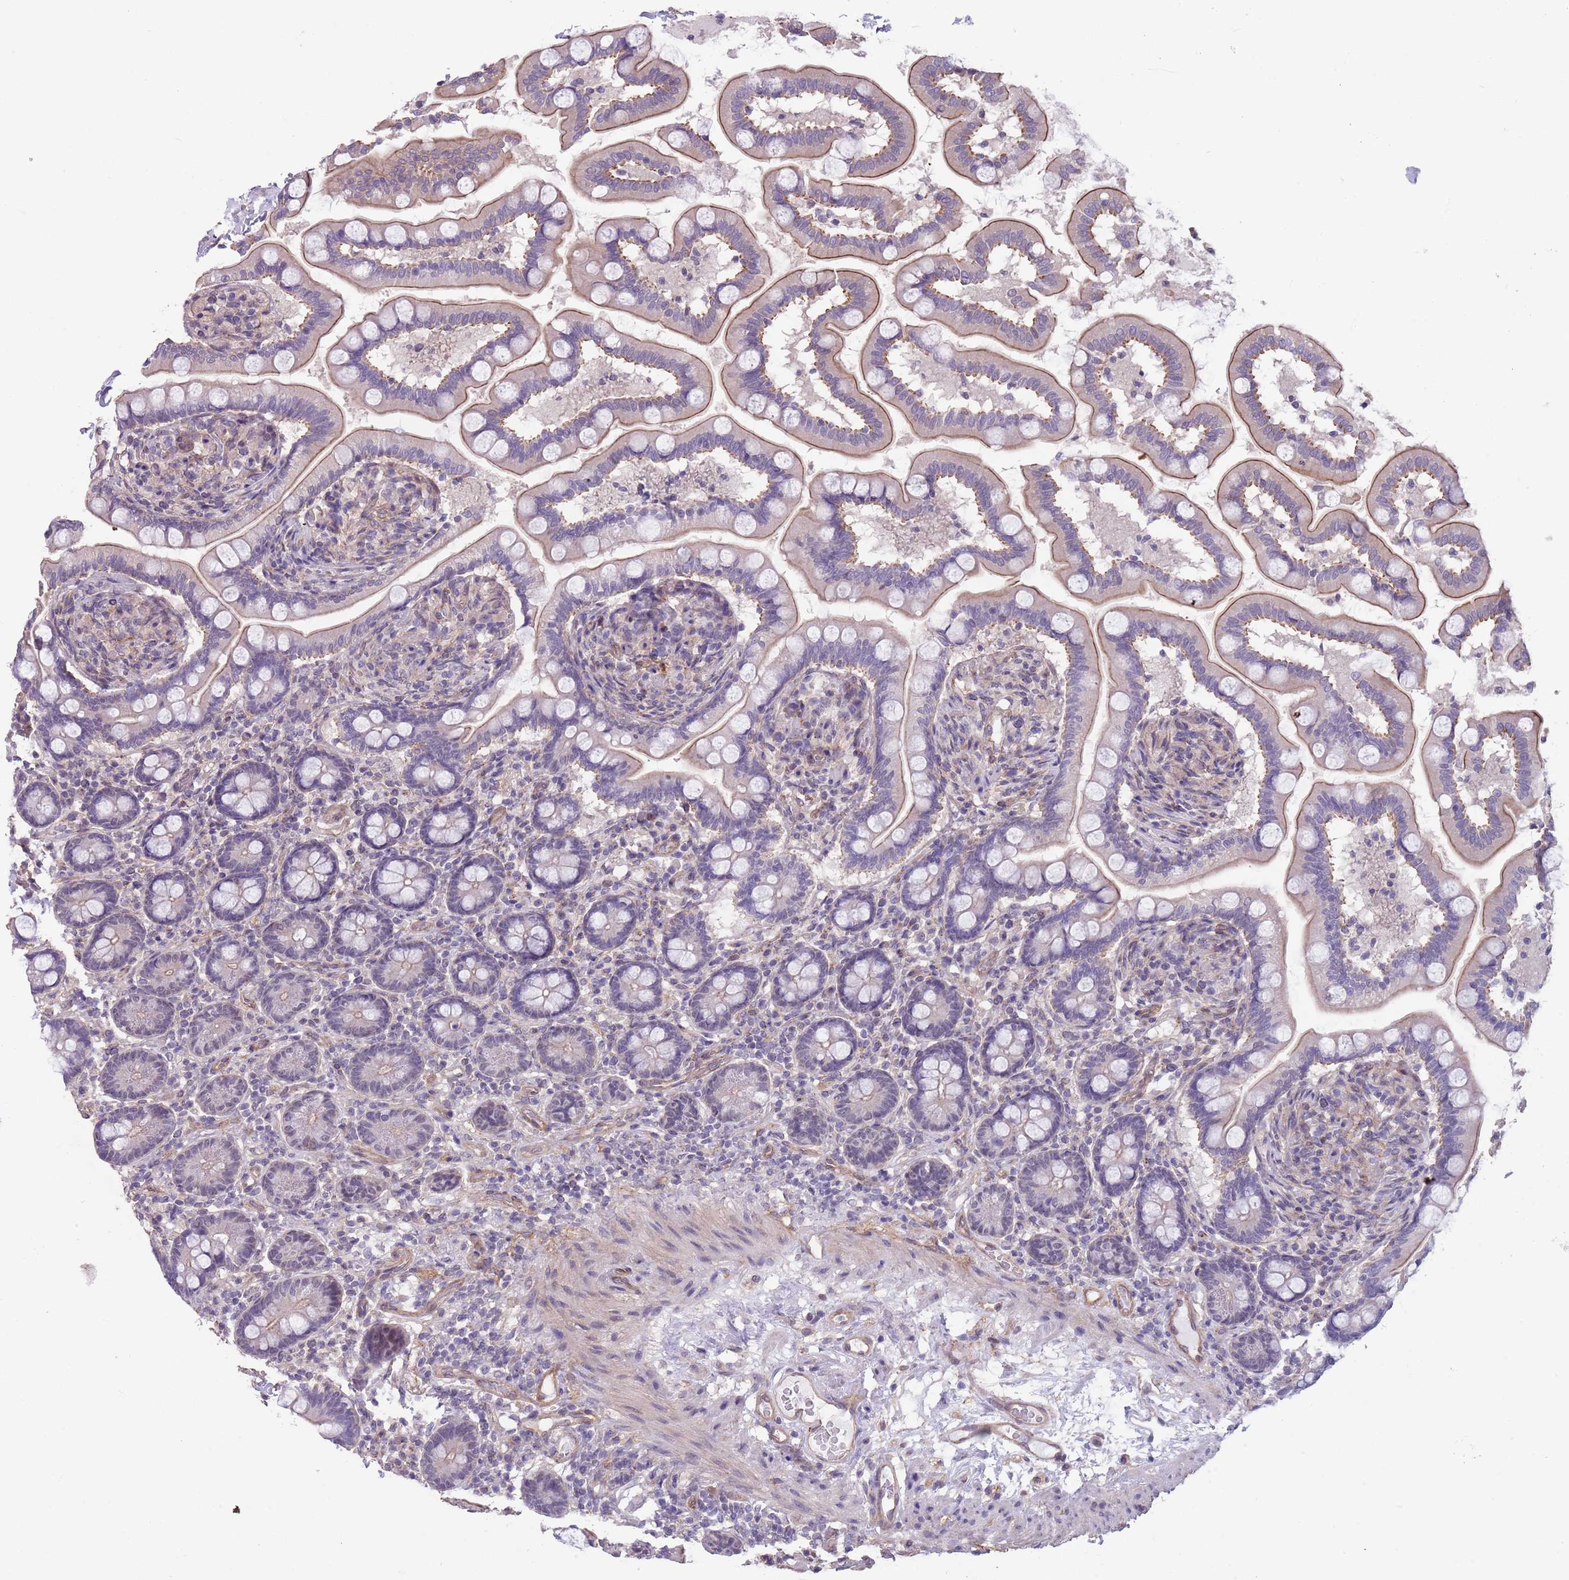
{"staining": {"intensity": "moderate", "quantity": "<25%", "location": "cytoplasmic/membranous"}, "tissue": "small intestine", "cell_type": "Glandular cells", "image_type": "normal", "snomed": [{"axis": "morphology", "description": "Normal tissue, NOS"}, {"axis": "topography", "description": "Small intestine"}], "caption": "Moderate cytoplasmic/membranous staining is identified in about <25% of glandular cells in normal small intestine.", "gene": "CREBZF", "patient": {"sex": "female", "age": 64}}